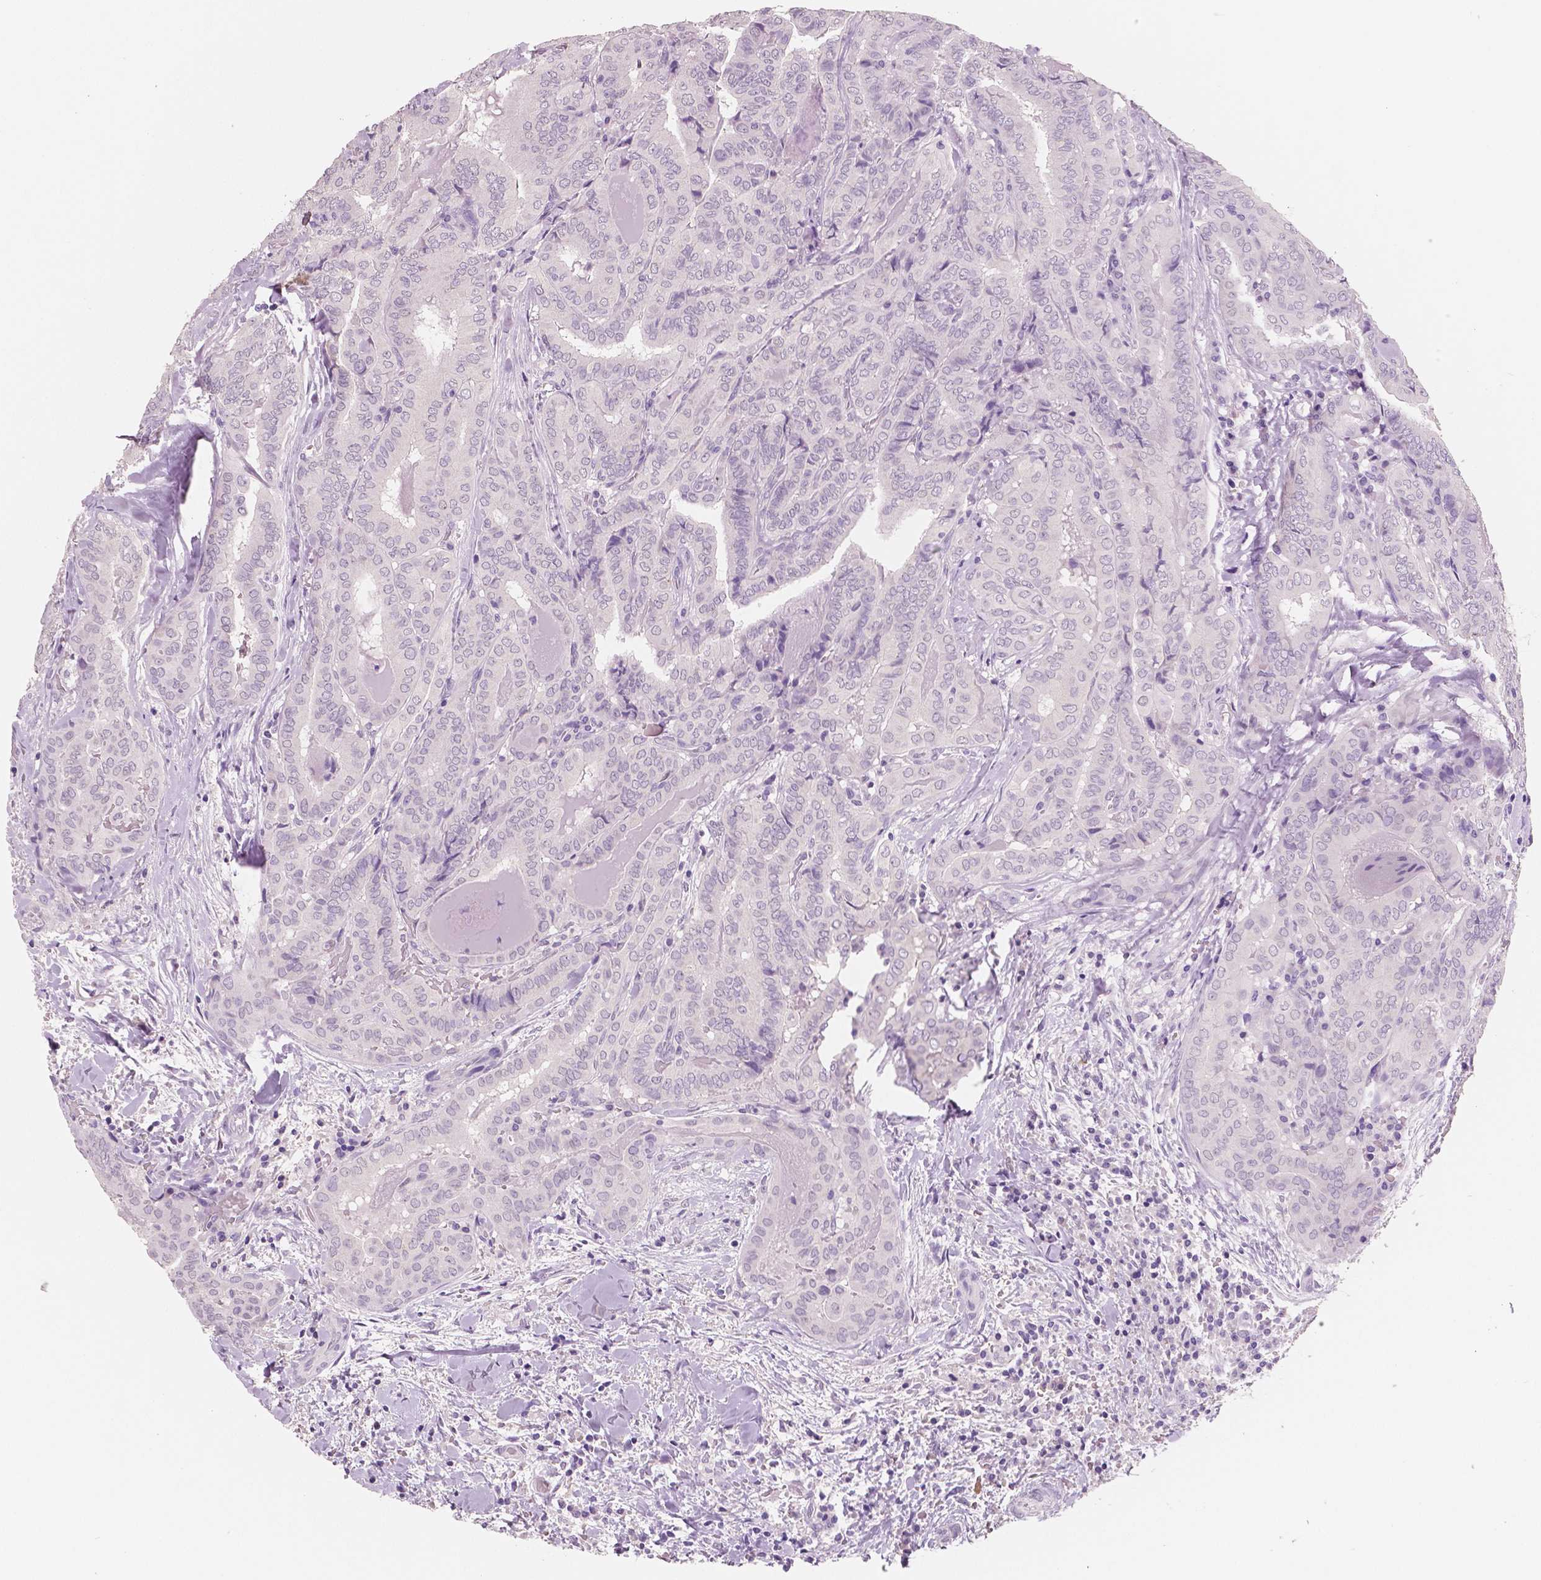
{"staining": {"intensity": "negative", "quantity": "none", "location": "none"}, "tissue": "thyroid cancer", "cell_type": "Tumor cells", "image_type": "cancer", "snomed": [{"axis": "morphology", "description": "Papillary adenocarcinoma, NOS"}, {"axis": "topography", "description": "Thyroid gland"}], "caption": "DAB immunohistochemical staining of human thyroid cancer reveals no significant expression in tumor cells.", "gene": "NECAB2", "patient": {"sex": "female", "age": 61}}